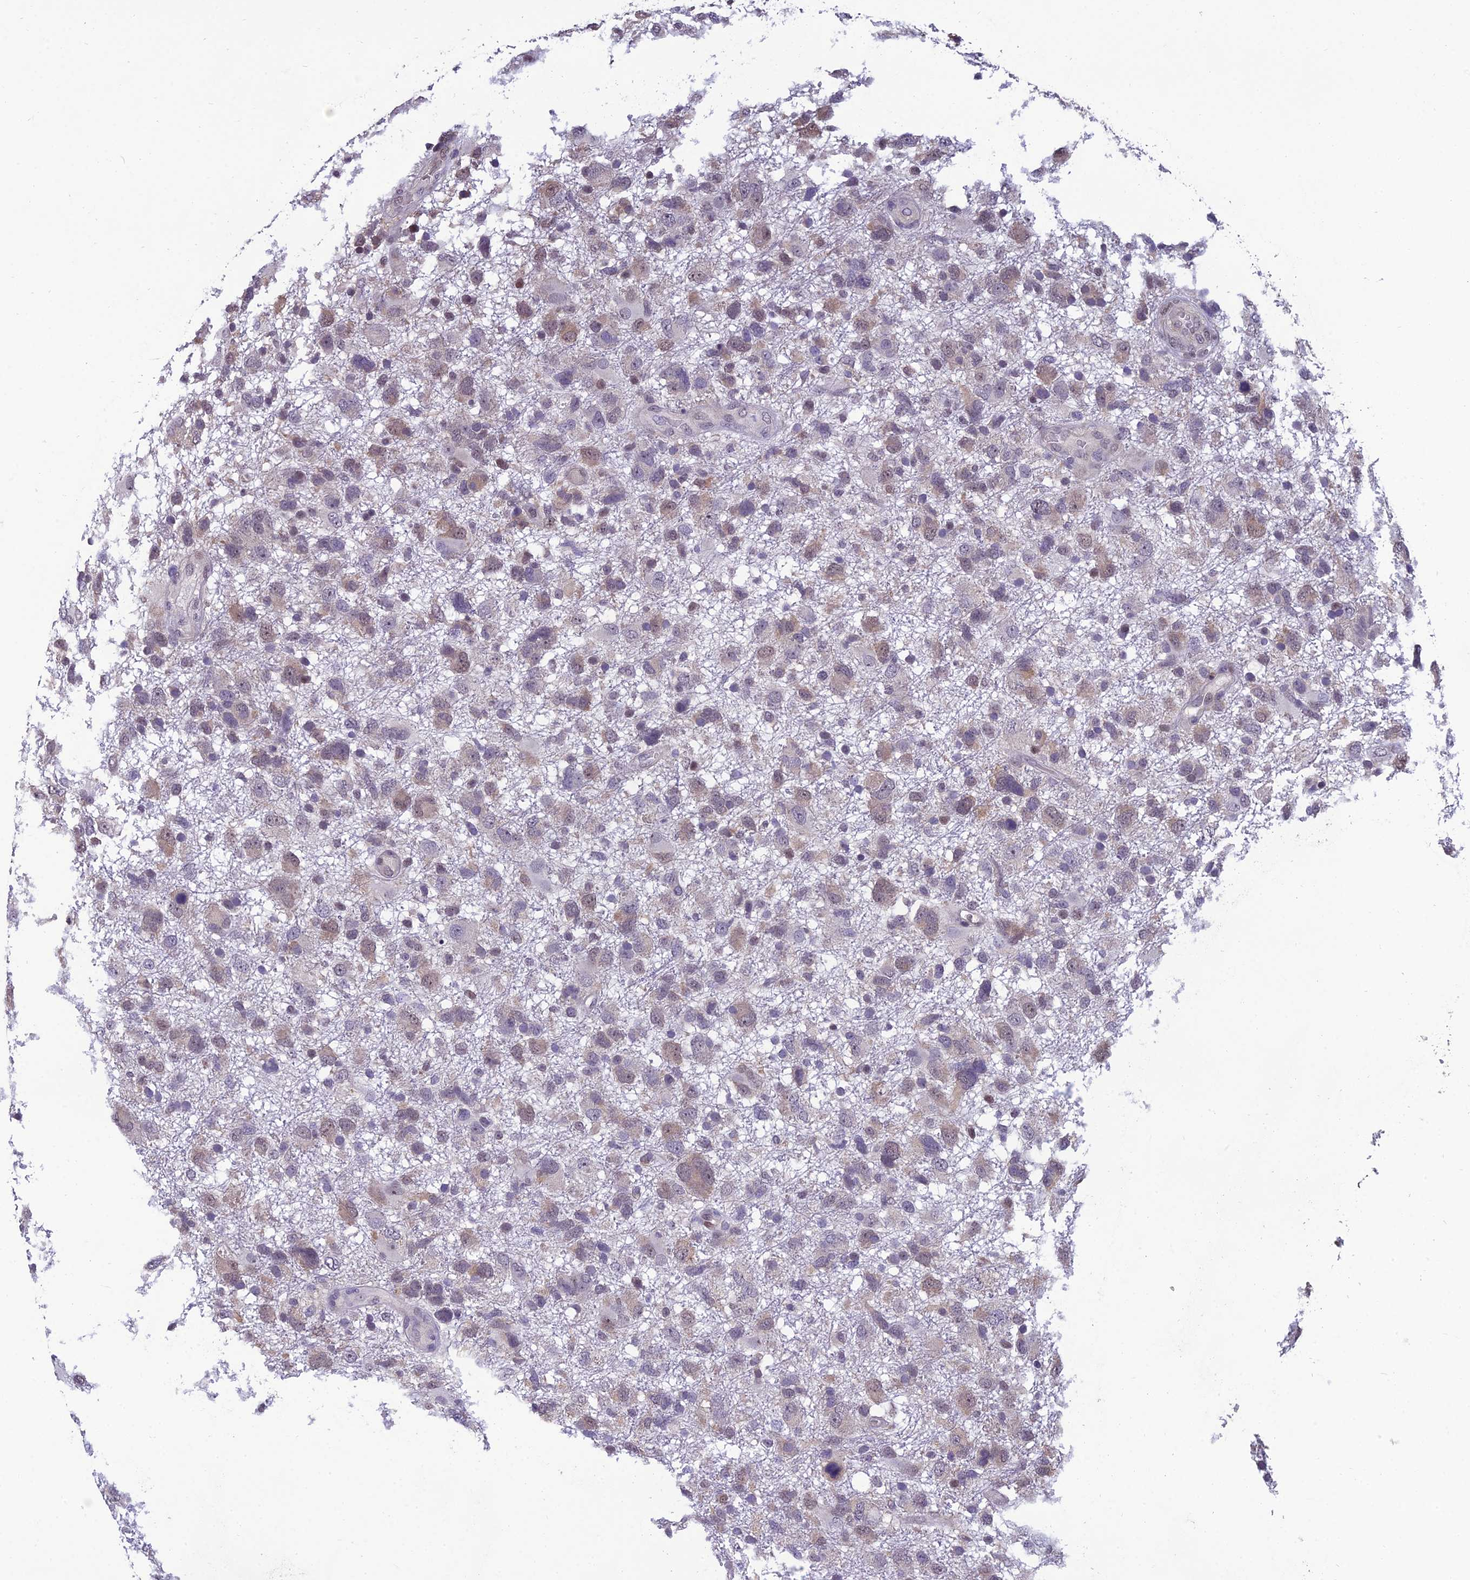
{"staining": {"intensity": "weak", "quantity": "<25%", "location": "cytoplasmic/membranous"}, "tissue": "glioma", "cell_type": "Tumor cells", "image_type": "cancer", "snomed": [{"axis": "morphology", "description": "Glioma, malignant, High grade"}, {"axis": "topography", "description": "Brain"}], "caption": "A histopathology image of human glioma is negative for staining in tumor cells.", "gene": "GRWD1", "patient": {"sex": "male", "age": 61}}